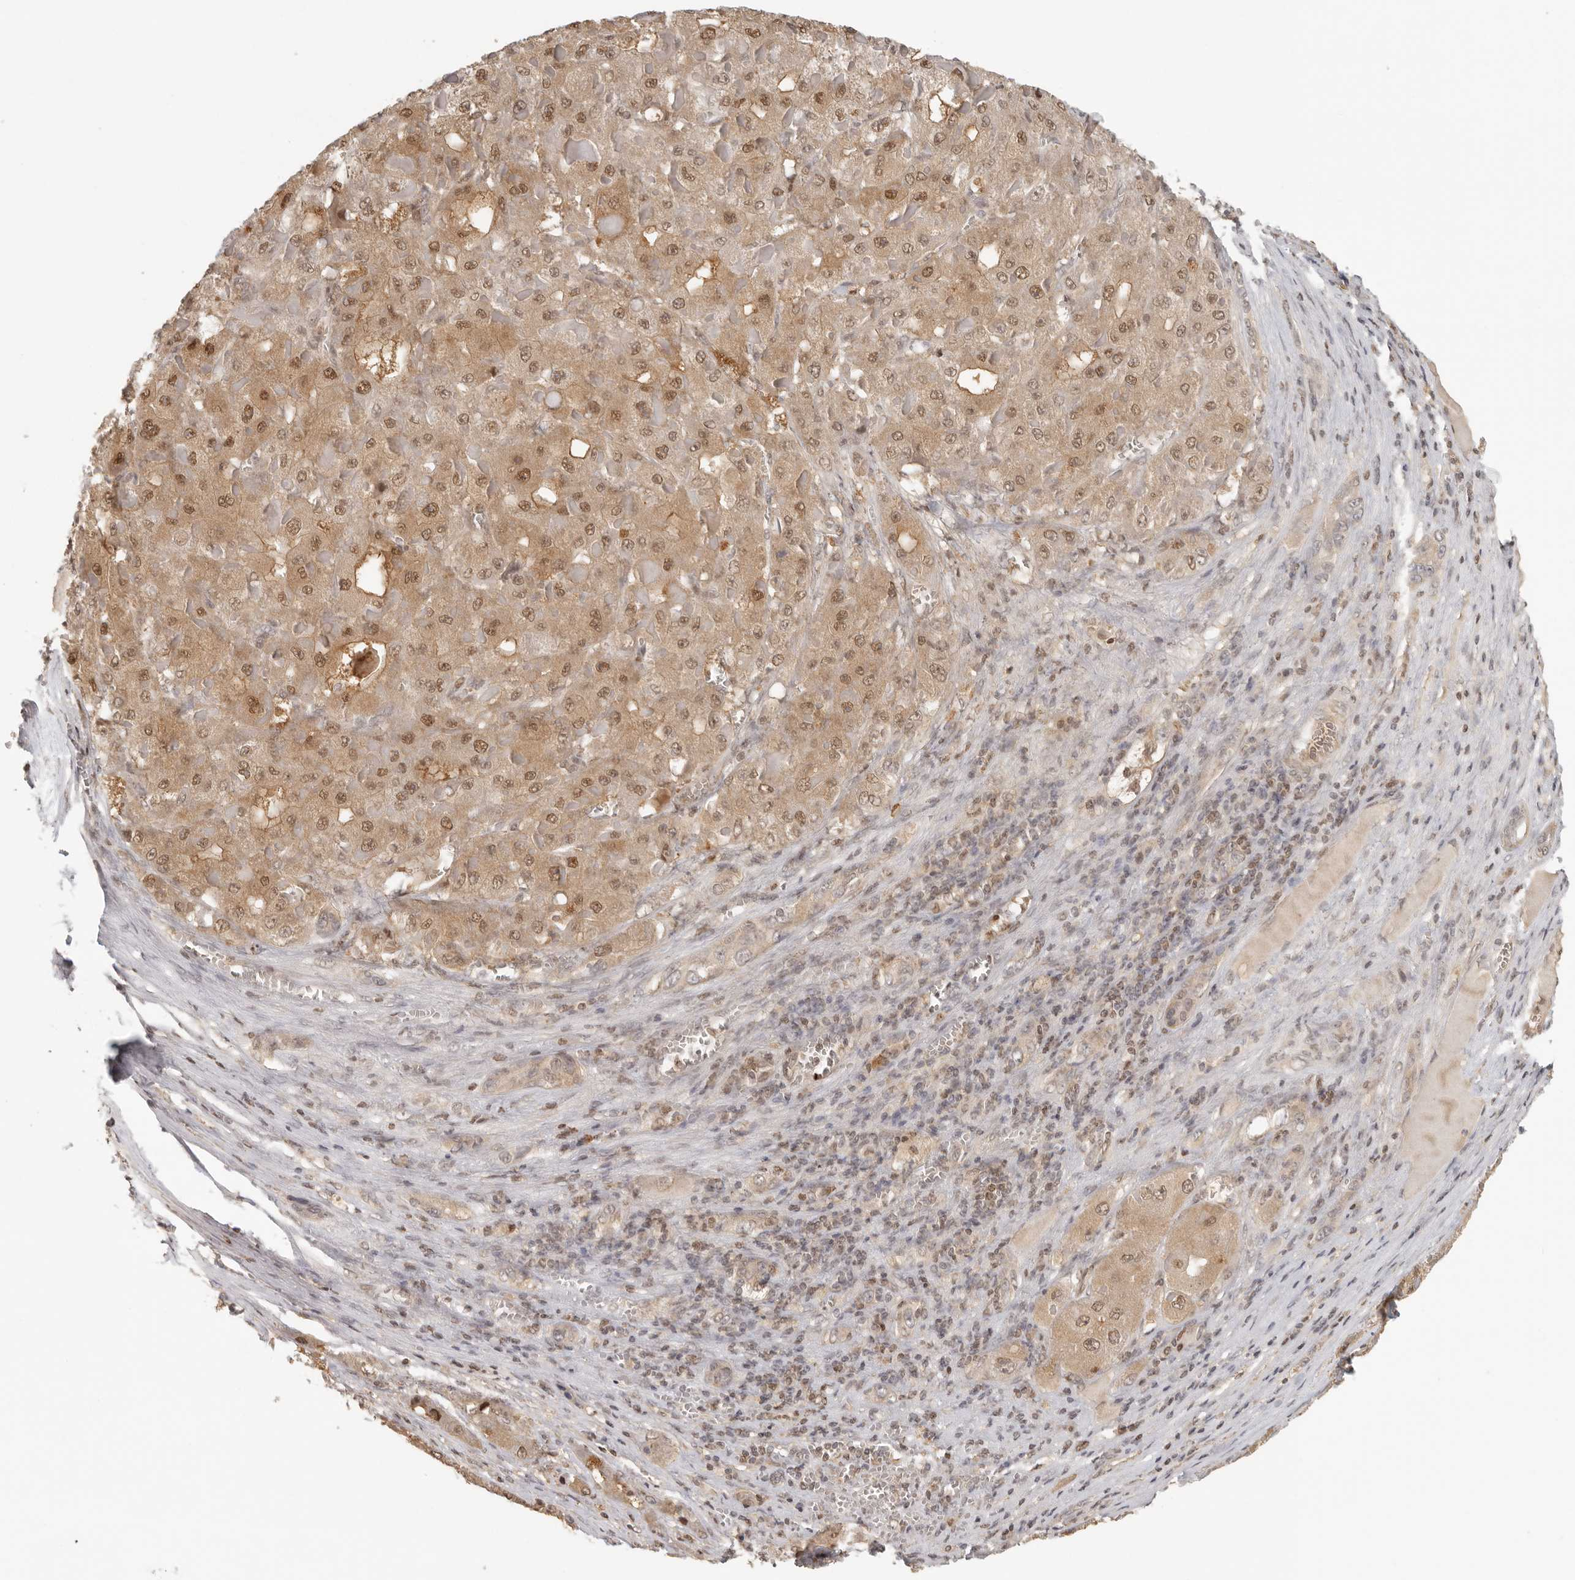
{"staining": {"intensity": "moderate", "quantity": ">75%", "location": "cytoplasmic/membranous,nuclear"}, "tissue": "liver cancer", "cell_type": "Tumor cells", "image_type": "cancer", "snomed": [{"axis": "morphology", "description": "Carcinoma, Hepatocellular, NOS"}, {"axis": "topography", "description": "Liver"}], "caption": "Immunohistochemical staining of human hepatocellular carcinoma (liver) demonstrates moderate cytoplasmic/membranous and nuclear protein expression in about >75% of tumor cells.", "gene": "PSMA5", "patient": {"sex": "female", "age": 73}}